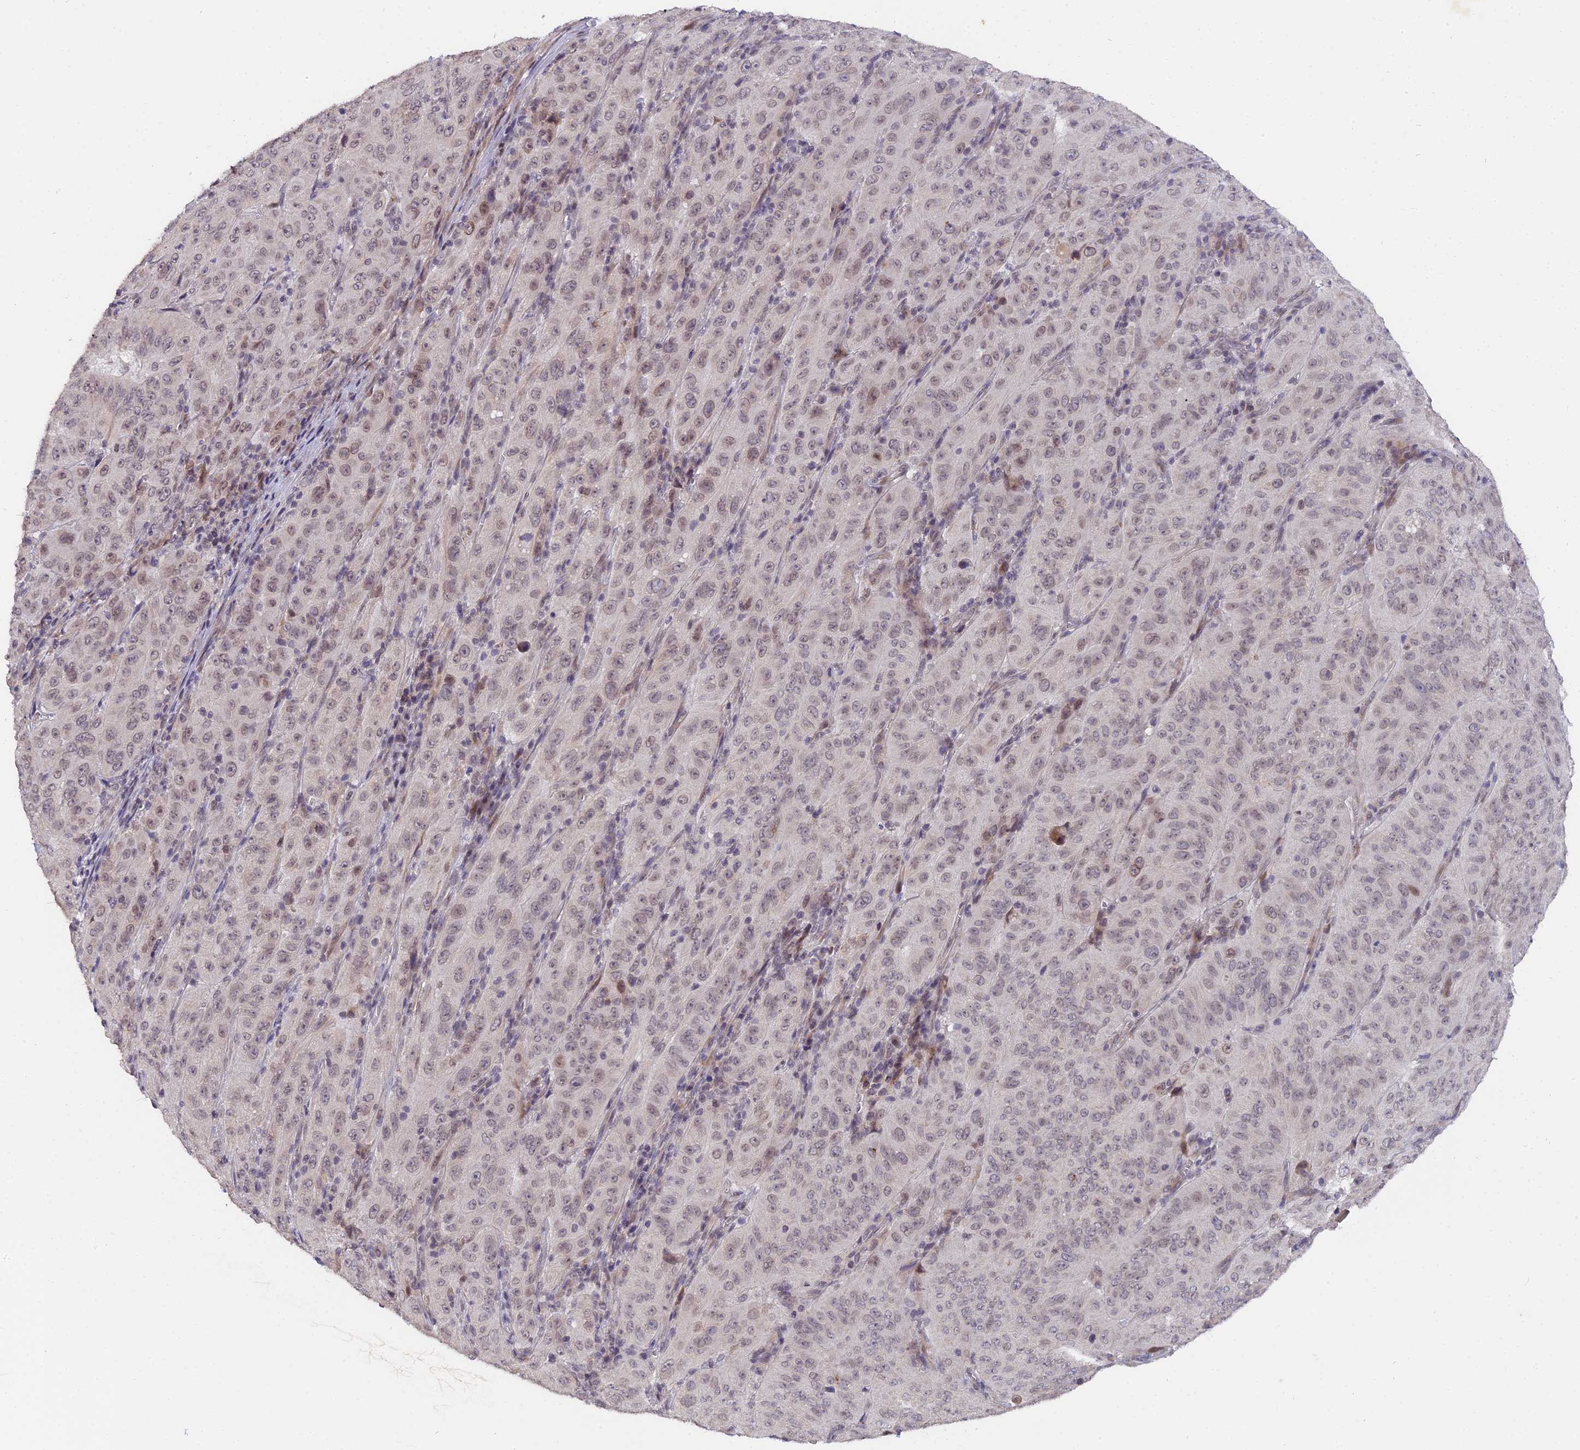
{"staining": {"intensity": "weak", "quantity": ">75%", "location": "nuclear"}, "tissue": "pancreatic cancer", "cell_type": "Tumor cells", "image_type": "cancer", "snomed": [{"axis": "morphology", "description": "Adenocarcinoma, NOS"}, {"axis": "topography", "description": "Pancreas"}], "caption": "A histopathology image showing weak nuclear staining in about >75% of tumor cells in adenocarcinoma (pancreatic), as visualized by brown immunohistochemical staining.", "gene": "PYGO1", "patient": {"sex": "male", "age": 63}}